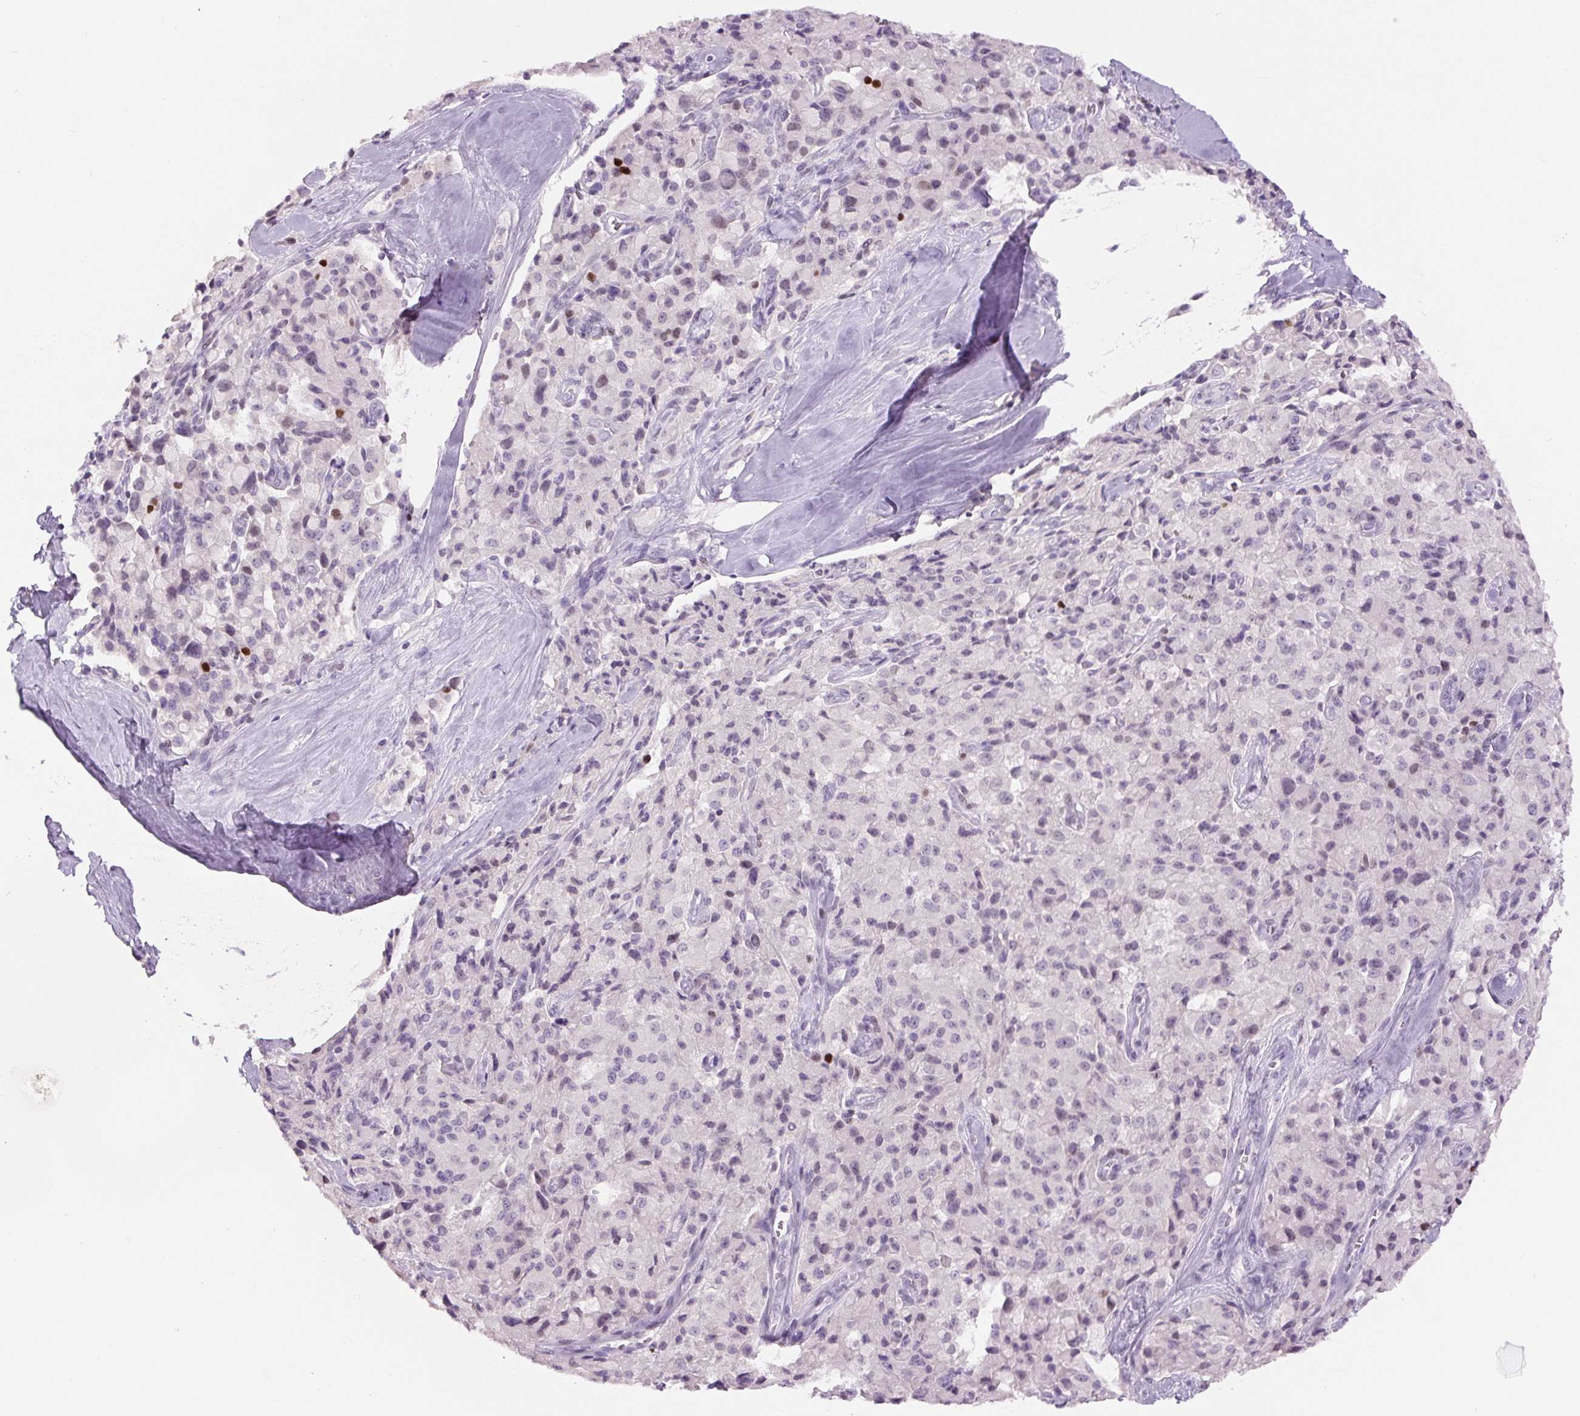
{"staining": {"intensity": "negative", "quantity": "none", "location": "none"}, "tissue": "pancreatic cancer", "cell_type": "Tumor cells", "image_type": "cancer", "snomed": [{"axis": "morphology", "description": "Adenocarcinoma, NOS"}, {"axis": "topography", "description": "Pancreas"}], "caption": "Tumor cells show no significant protein positivity in adenocarcinoma (pancreatic). The staining is performed using DAB (3,3'-diaminobenzidine) brown chromogen with nuclei counter-stained in using hematoxylin.", "gene": "SIX1", "patient": {"sex": "male", "age": 65}}